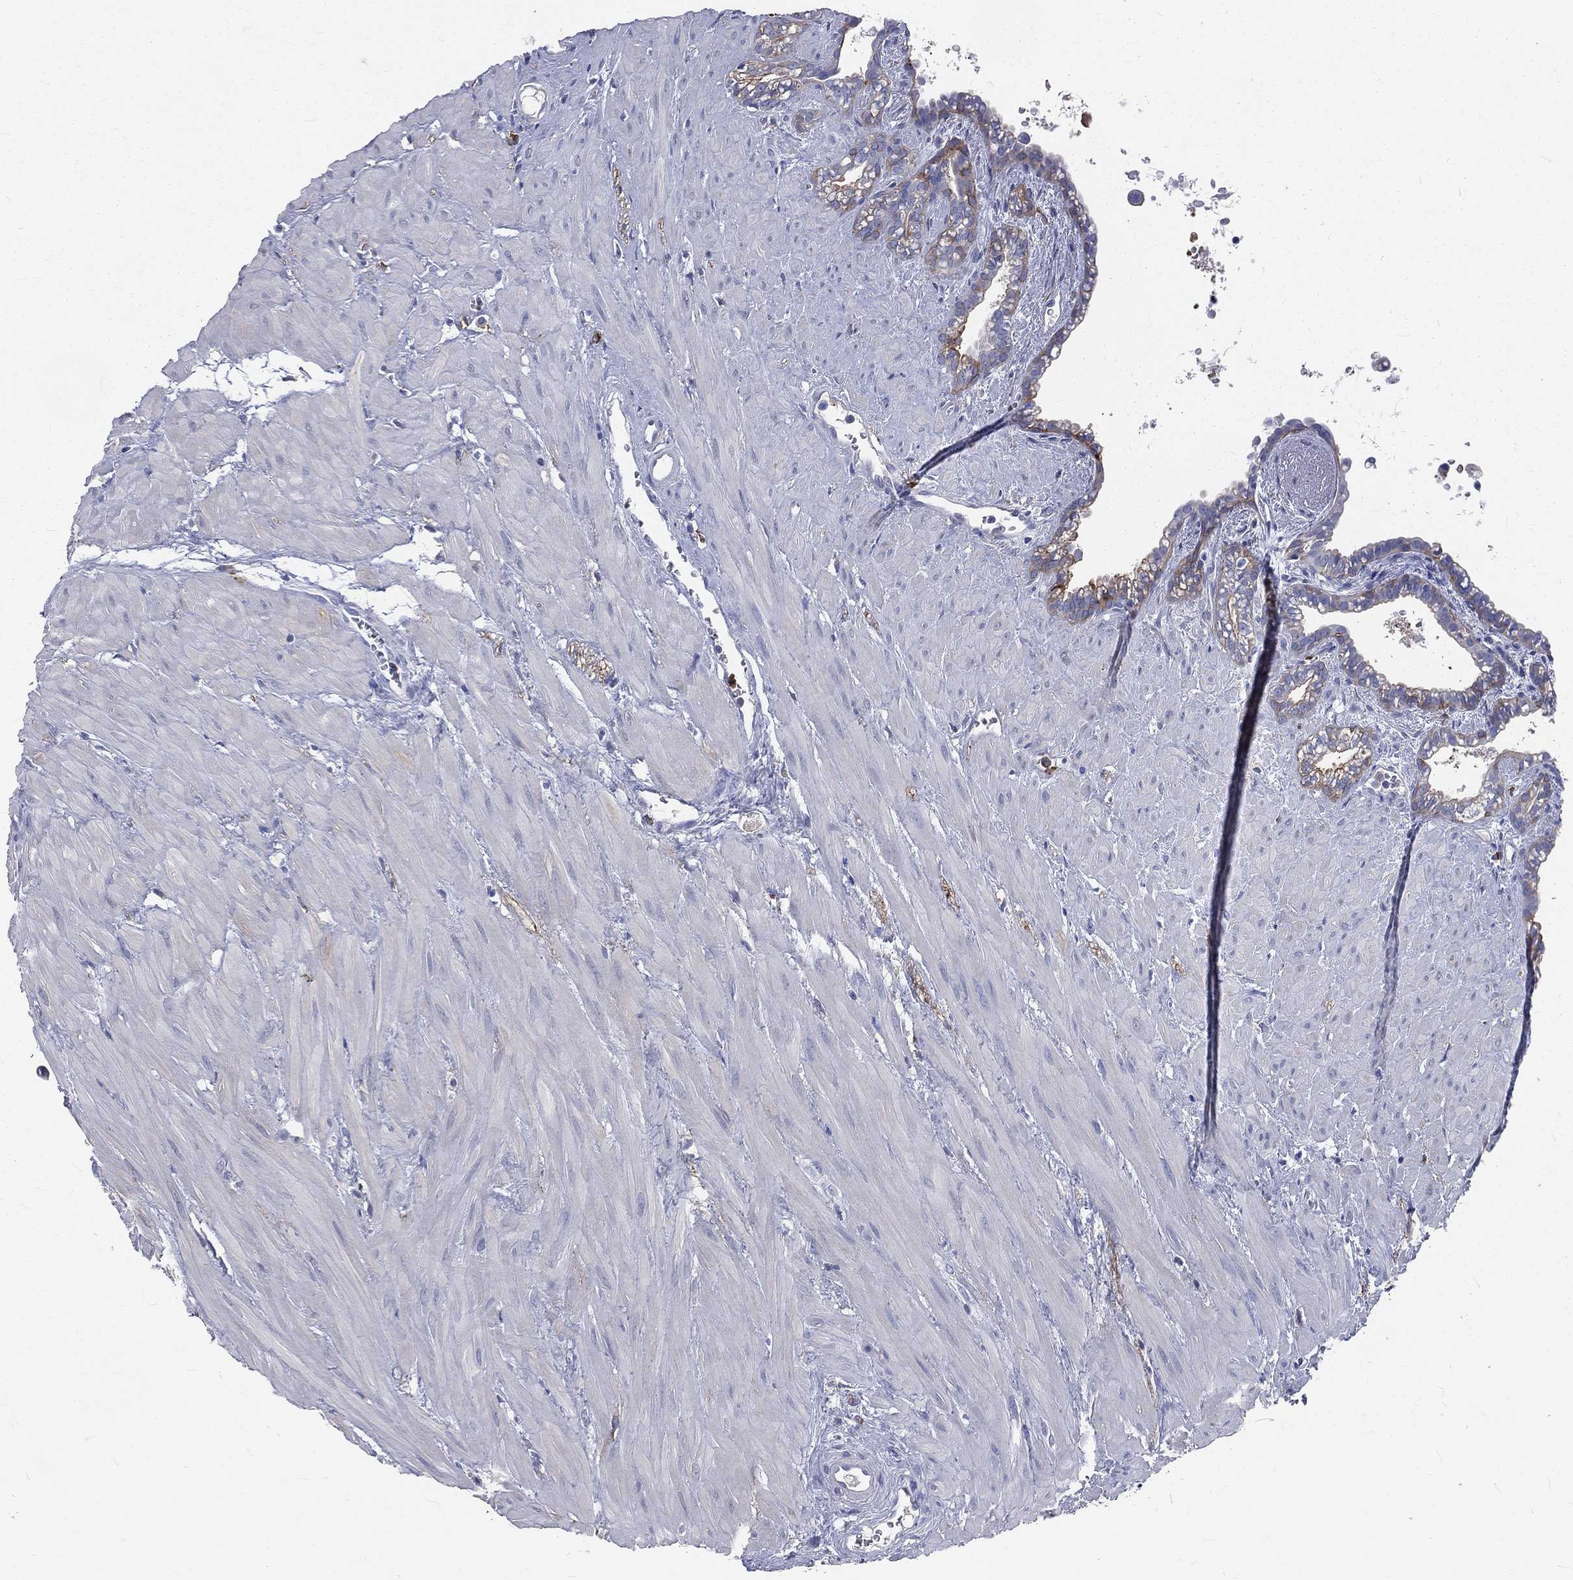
{"staining": {"intensity": "strong", "quantity": "<25%", "location": "cytoplasmic/membranous"}, "tissue": "seminal vesicle", "cell_type": "Glandular cells", "image_type": "normal", "snomed": [{"axis": "morphology", "description": "Normal tissue, NOS"}, {"axis": "morphology", "description": "Urothelial carcinoma, NOS"}, {"axis": "topography", "description": "Urinary bladder"}, {"axis": "topography", "description": "Seminal veicle"}], "caption": "A brown stain highlights strong cytoplasmic/membranous expression of a protein in glandular cells of unremarkable human seminal vesicle.", "gene": "BASP1", "patient": {"sex": "male", "age": 76}}